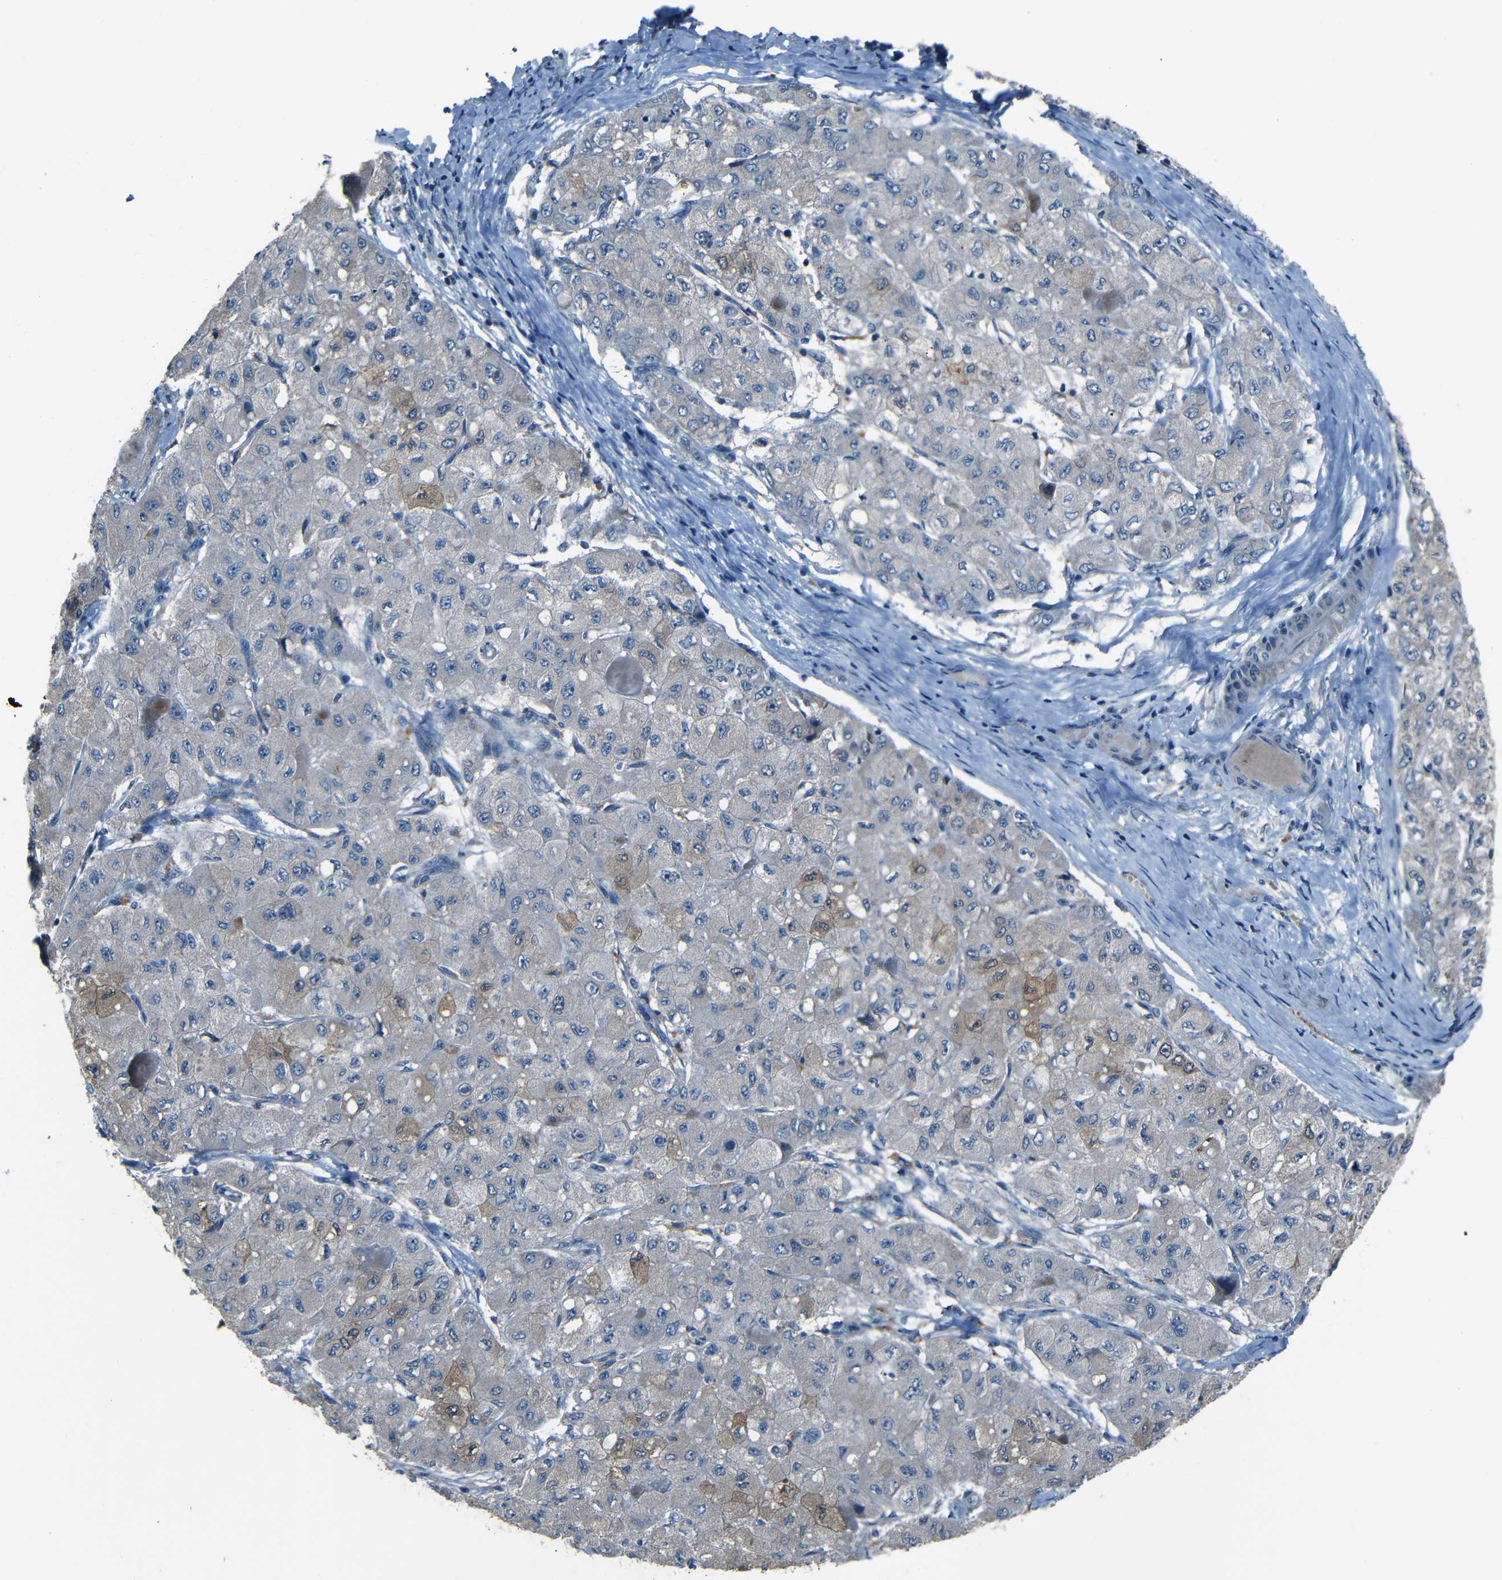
{"staining": {"intensity": "weak", "quantity": "<25%", "location": "cytoplasmic/membranous"}, "tissue": "liver cancer", "cell_type": "Tumor cells", "image_type": "cancer", "snomed": [{"axis": "morphology", "description": "Carcinoma, Hepatocellular, NOS"}, {"axis": "topography", "description": "Liver"}], "caption": "High power microscopy photomicrograph of an immunohistochemistry histopathology image of liver cancer (hepatocellular carcinoma), revealing no significant positivity in tumor cells.", "gene": "SLA", "patient": {"sex": "male", "age": 80}}